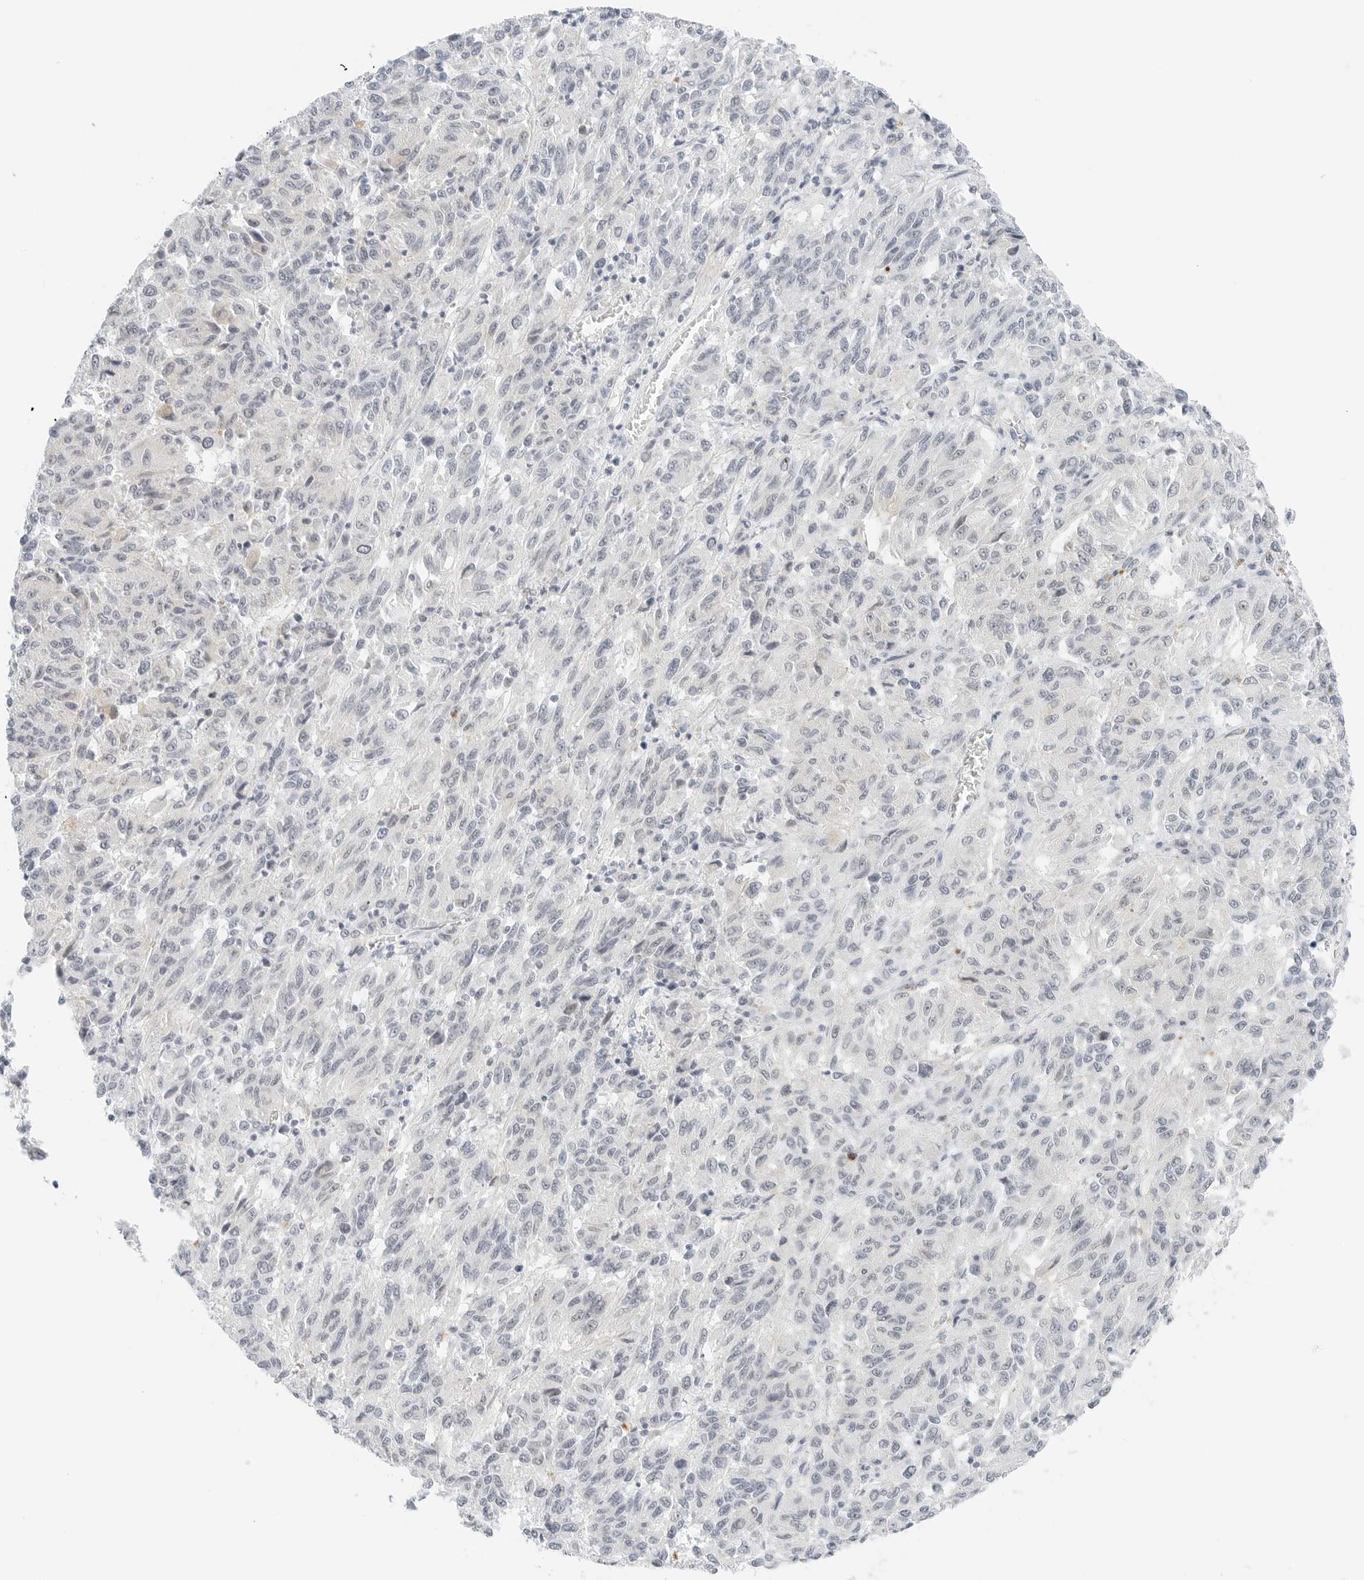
{"staining": {"intensity": "negative", "quantity": "none", "location": "none"}, "tissue": "melanoma", "cell_type": "Tumor cells", "image_type": "cancer", "snomed": [{"axis": "morphology", "description": "Malignant melanoma, Metastatic site"}, {"axis": "topography", "description": "Lung"}], "caption": "The histopathology image demonstrates no staining of tumor cells in melanoma.", "gene": "CCSAP", "patient": {"sex": "male", "age": 64}}